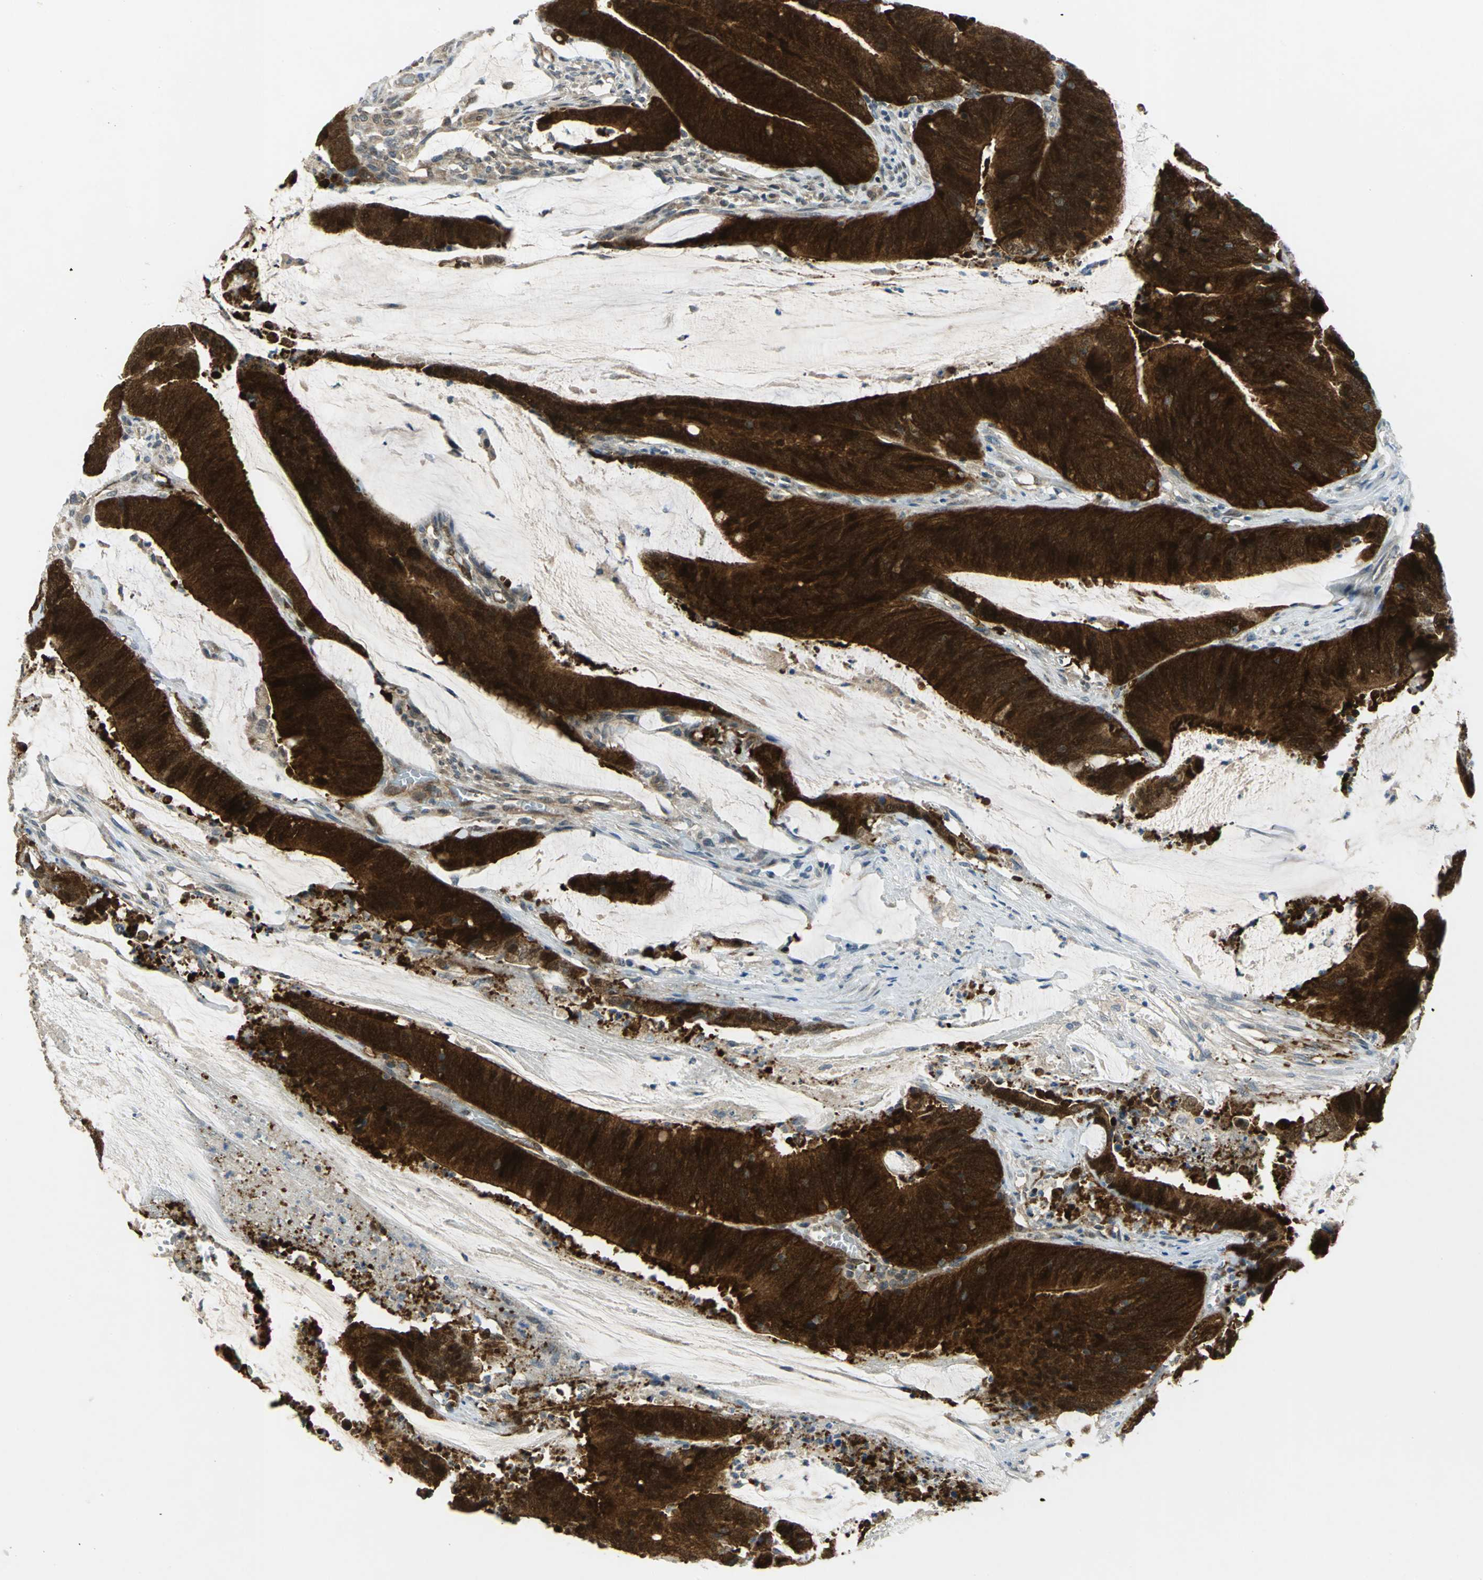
{"staining": {"intensity": "strong", "quantity": ">75%", "location": "cytoplasmic/membranous,nuclear"}, "tissue": "colorectal cancer", "cell_type": "Tumor cells", "image_type": "cancer", "snomed": [{"axis": "morphology", "description": "Adenocarcinoma, NOS"}, {"axis": "topography", "description": "Rectum"}], "caption": "Strong cytoplasmic/membranous and nuclear protein positivity is seen in approximately >75% of tumor cells in adenocarcinoma (colorectal). (Brightfield microscopy of DAB IHC at high magnification).", "gene": "PPIA", "patient": {"sex": "female", "age": 66}}